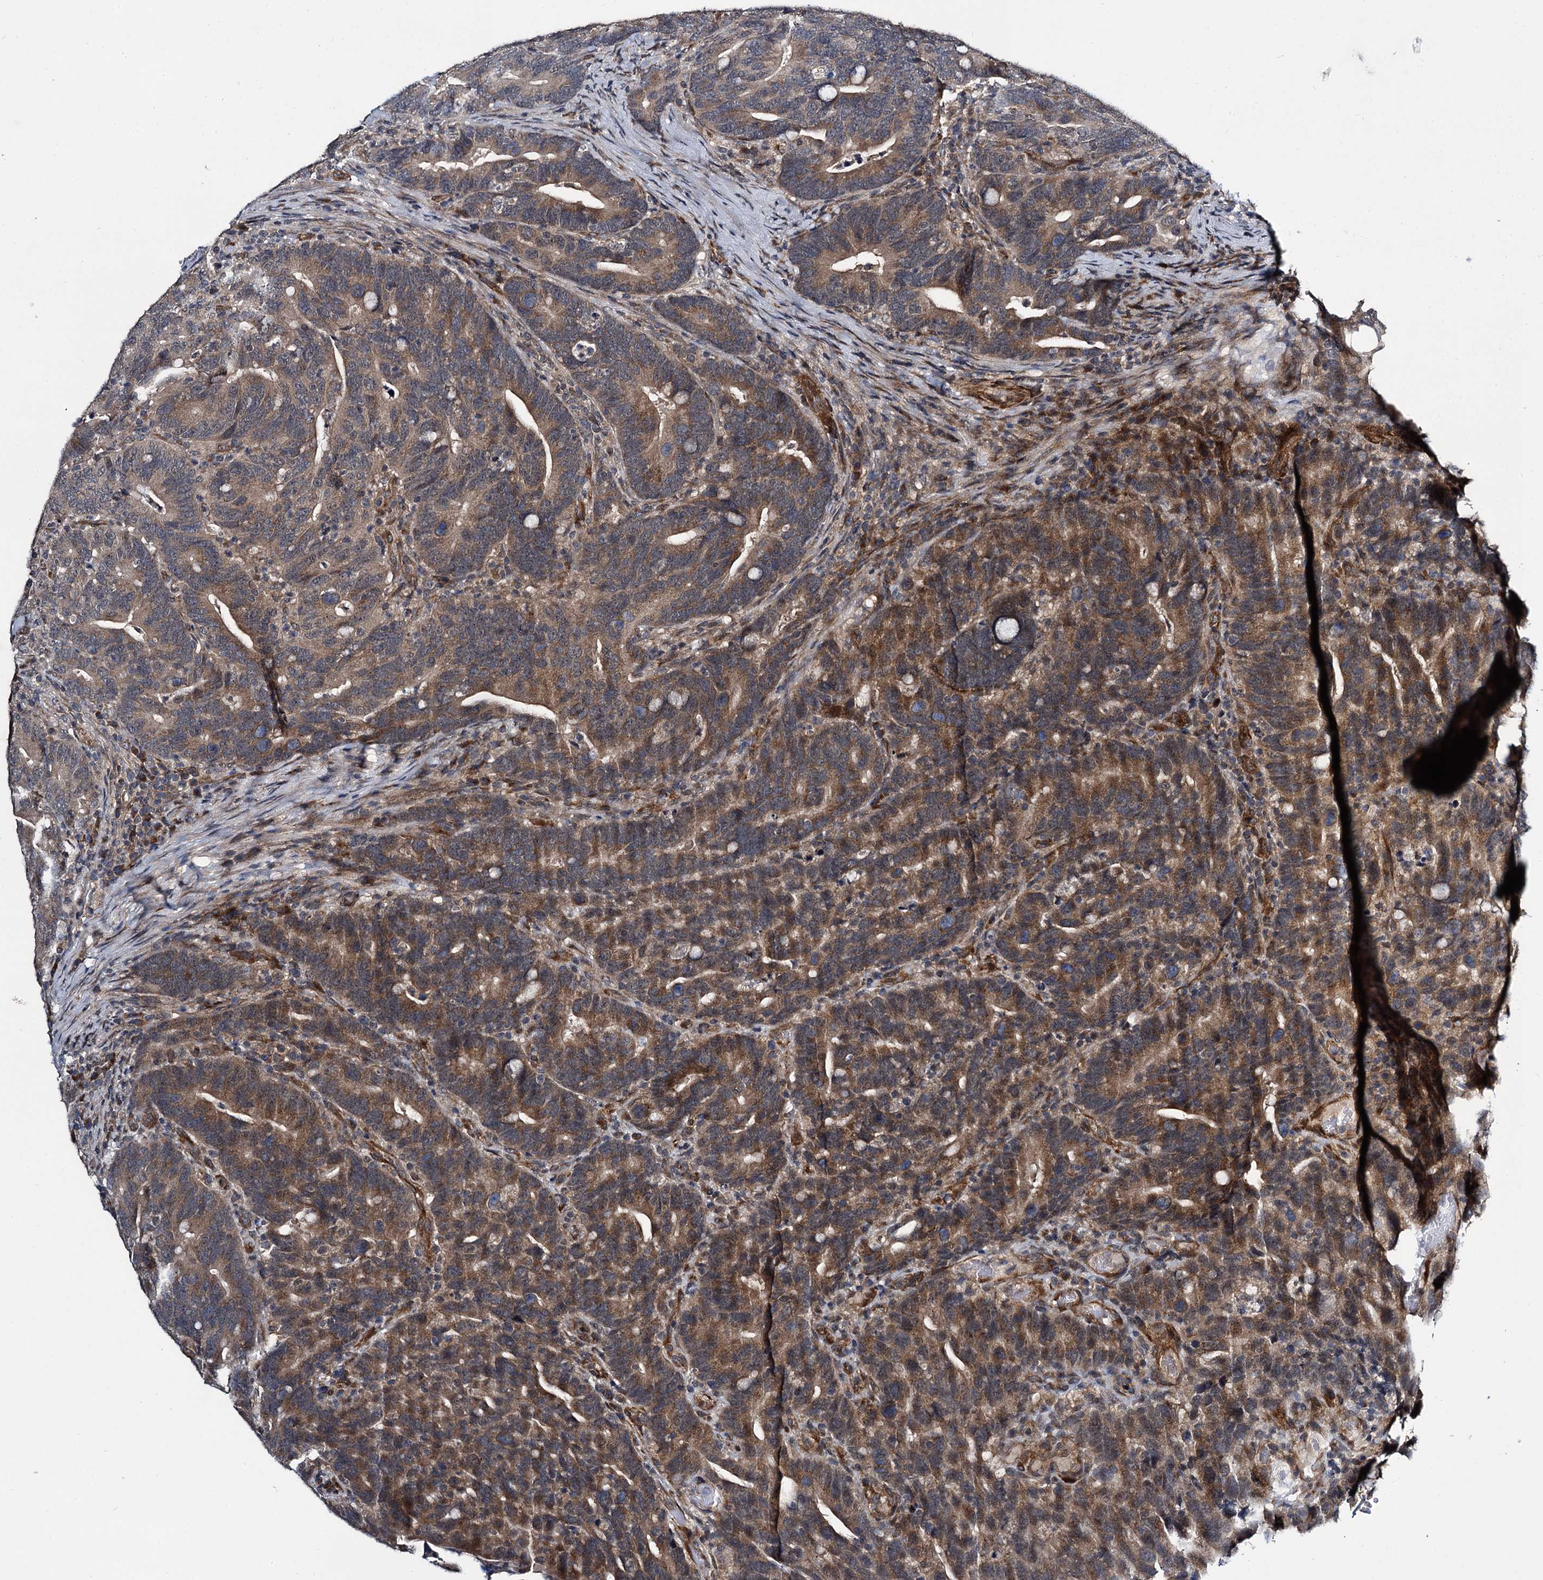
{"staining": {"intensity": "moderate", "quantity": ">75%", "location": "cytoplasmic/membranous"}, "tissue": "colorectal cancer", "cell_type": "Tumor cells", "image_type": "cancer", "snomed": [{"axis": "morphology", "description": "Adenocarcinoma, NOS"}, {"axis": "topography", "description": "Colon"}], "caption": "Protein staining reveals moderate cytoplasmic/membranous staining in approximately >75% of tumor cells in colorectal cancer.", "gene": "ARHGAP42", "patient": {"sex": "female", "age": 66}}